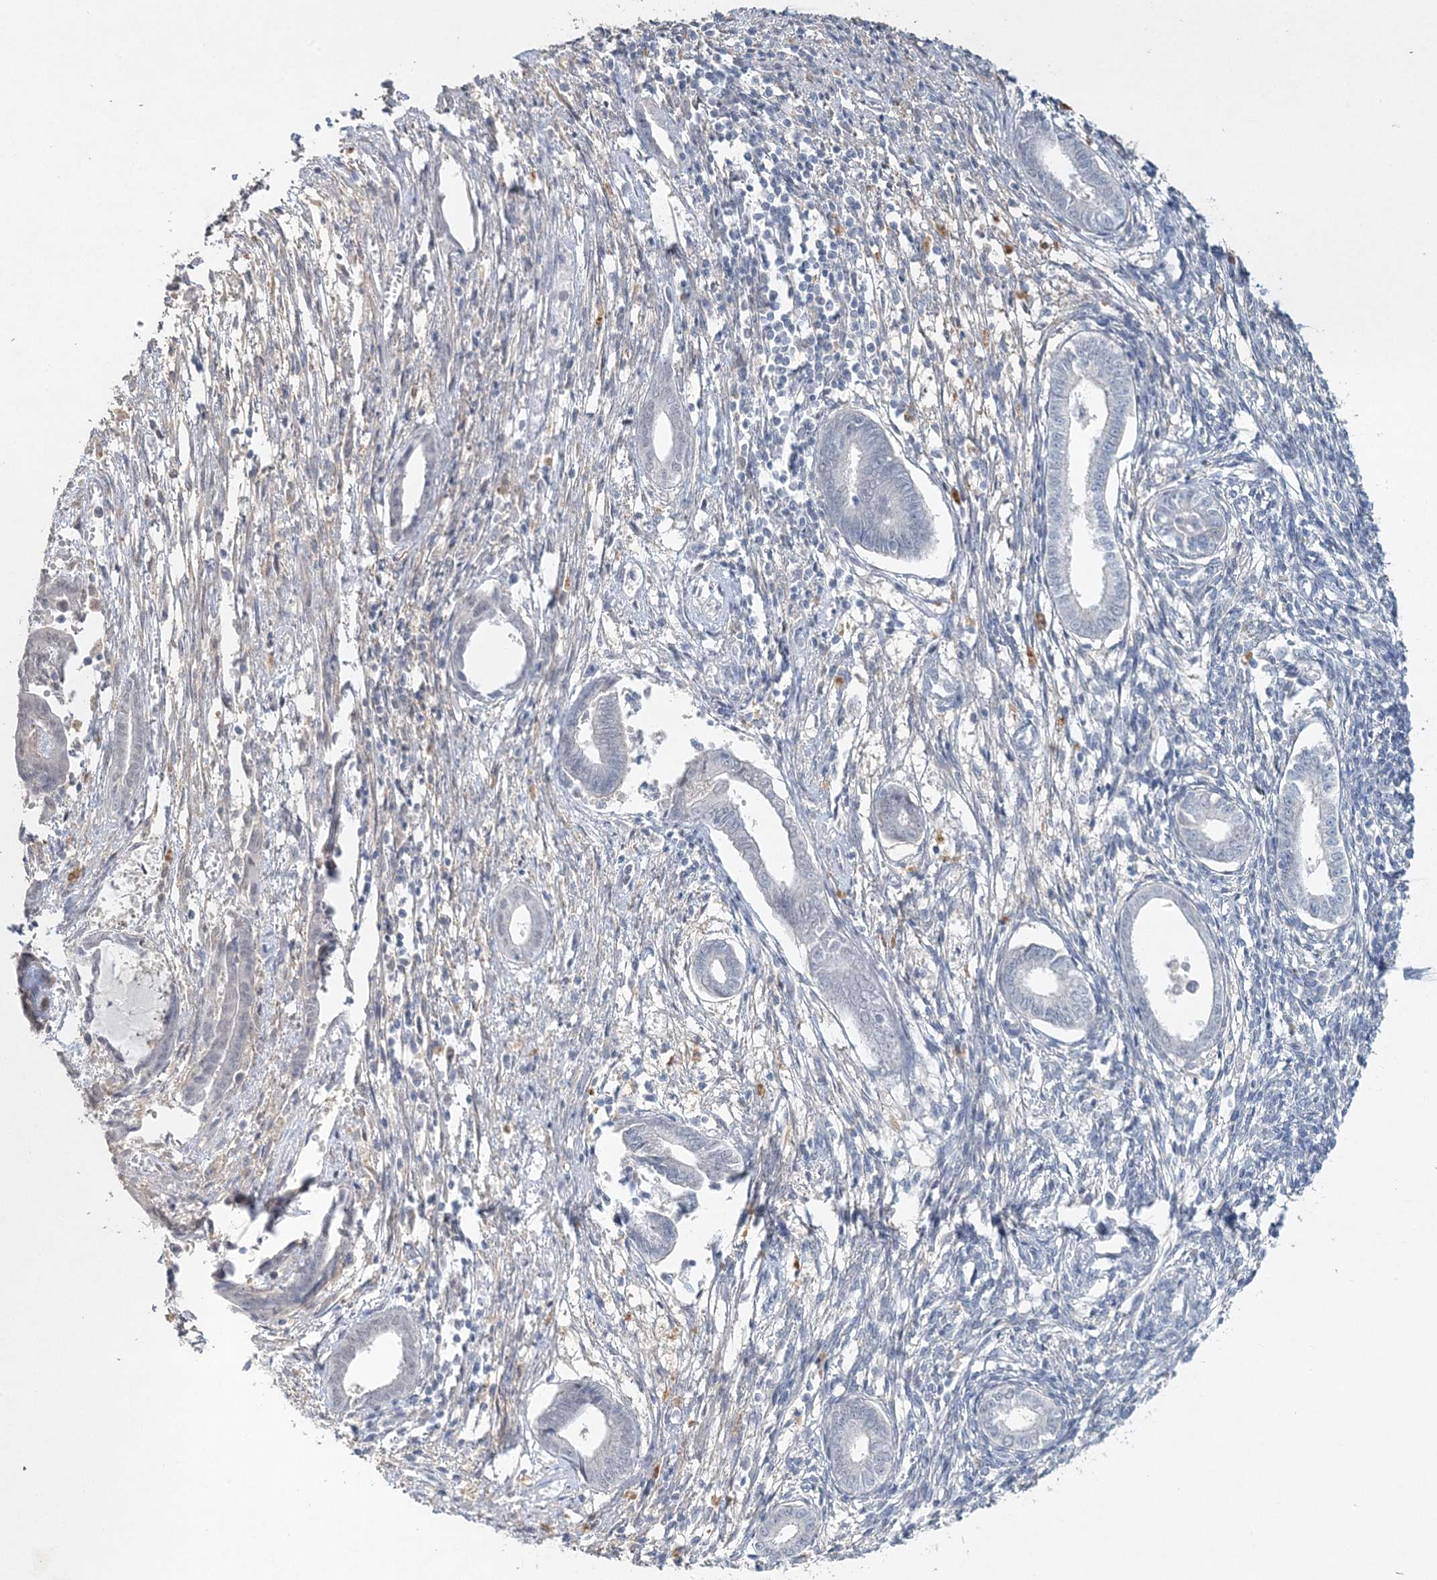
{"staining": {"intensity": "negative", "quantity": "none", "location": "none"}, "tissue": "endometrium", "cell_type": "Cells in endometrial stroma", "image_type": "normal", "snomed": [{"axis": "morphology", "description": "Normal tissue, NOS"}, {"axis": "topography", "description": "Endometrium"}], "caption": "This is an IHC image of unremarkable endometrium. There is no staining in cells in endometrial stroma.", "gene": "MAT2B", "patient": {"sex": "female", "age": 56}}